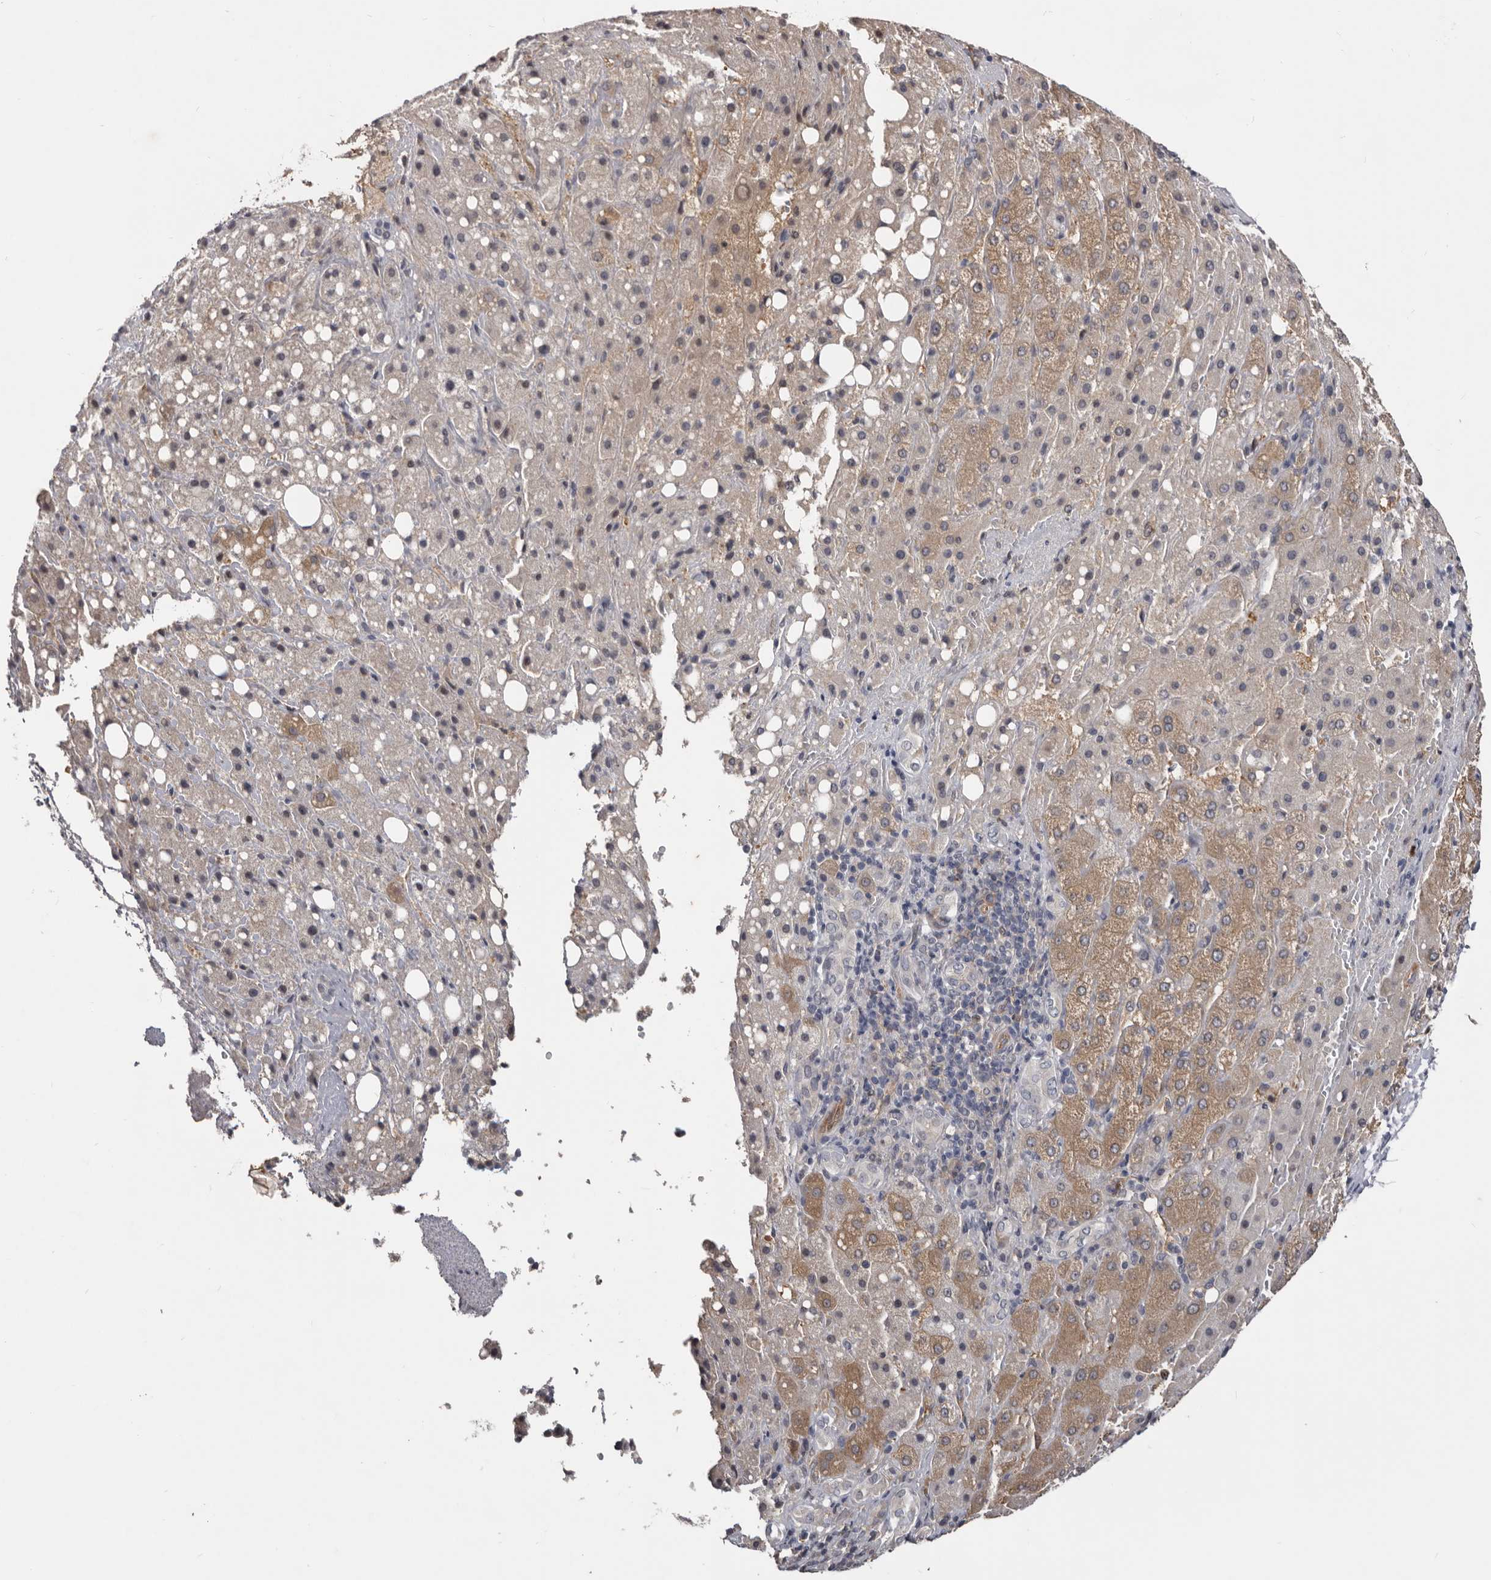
{"staining": {"intensity": "weak", "quantity": "<25%", "location": "cytoplasmic/membranous"}, "tissue": "liver cancer", "cell_type": "Tumor cells", "image_type": "cancer", "snomed": [{"axis": "morphology", "description": "Carcinoma, Hepatocellular, NOS"}, {"axis": "topography", "description": "Liver"}], "caption": "Protein analysis of liver cancer (hepatocellular carcinoma) exhibits no significant expression in tumor cells. (Brightfield microscopy of DAB IHC at high magnification).", "gene": "CDCA8", "patient": {"sex": "male", "age": 80}}